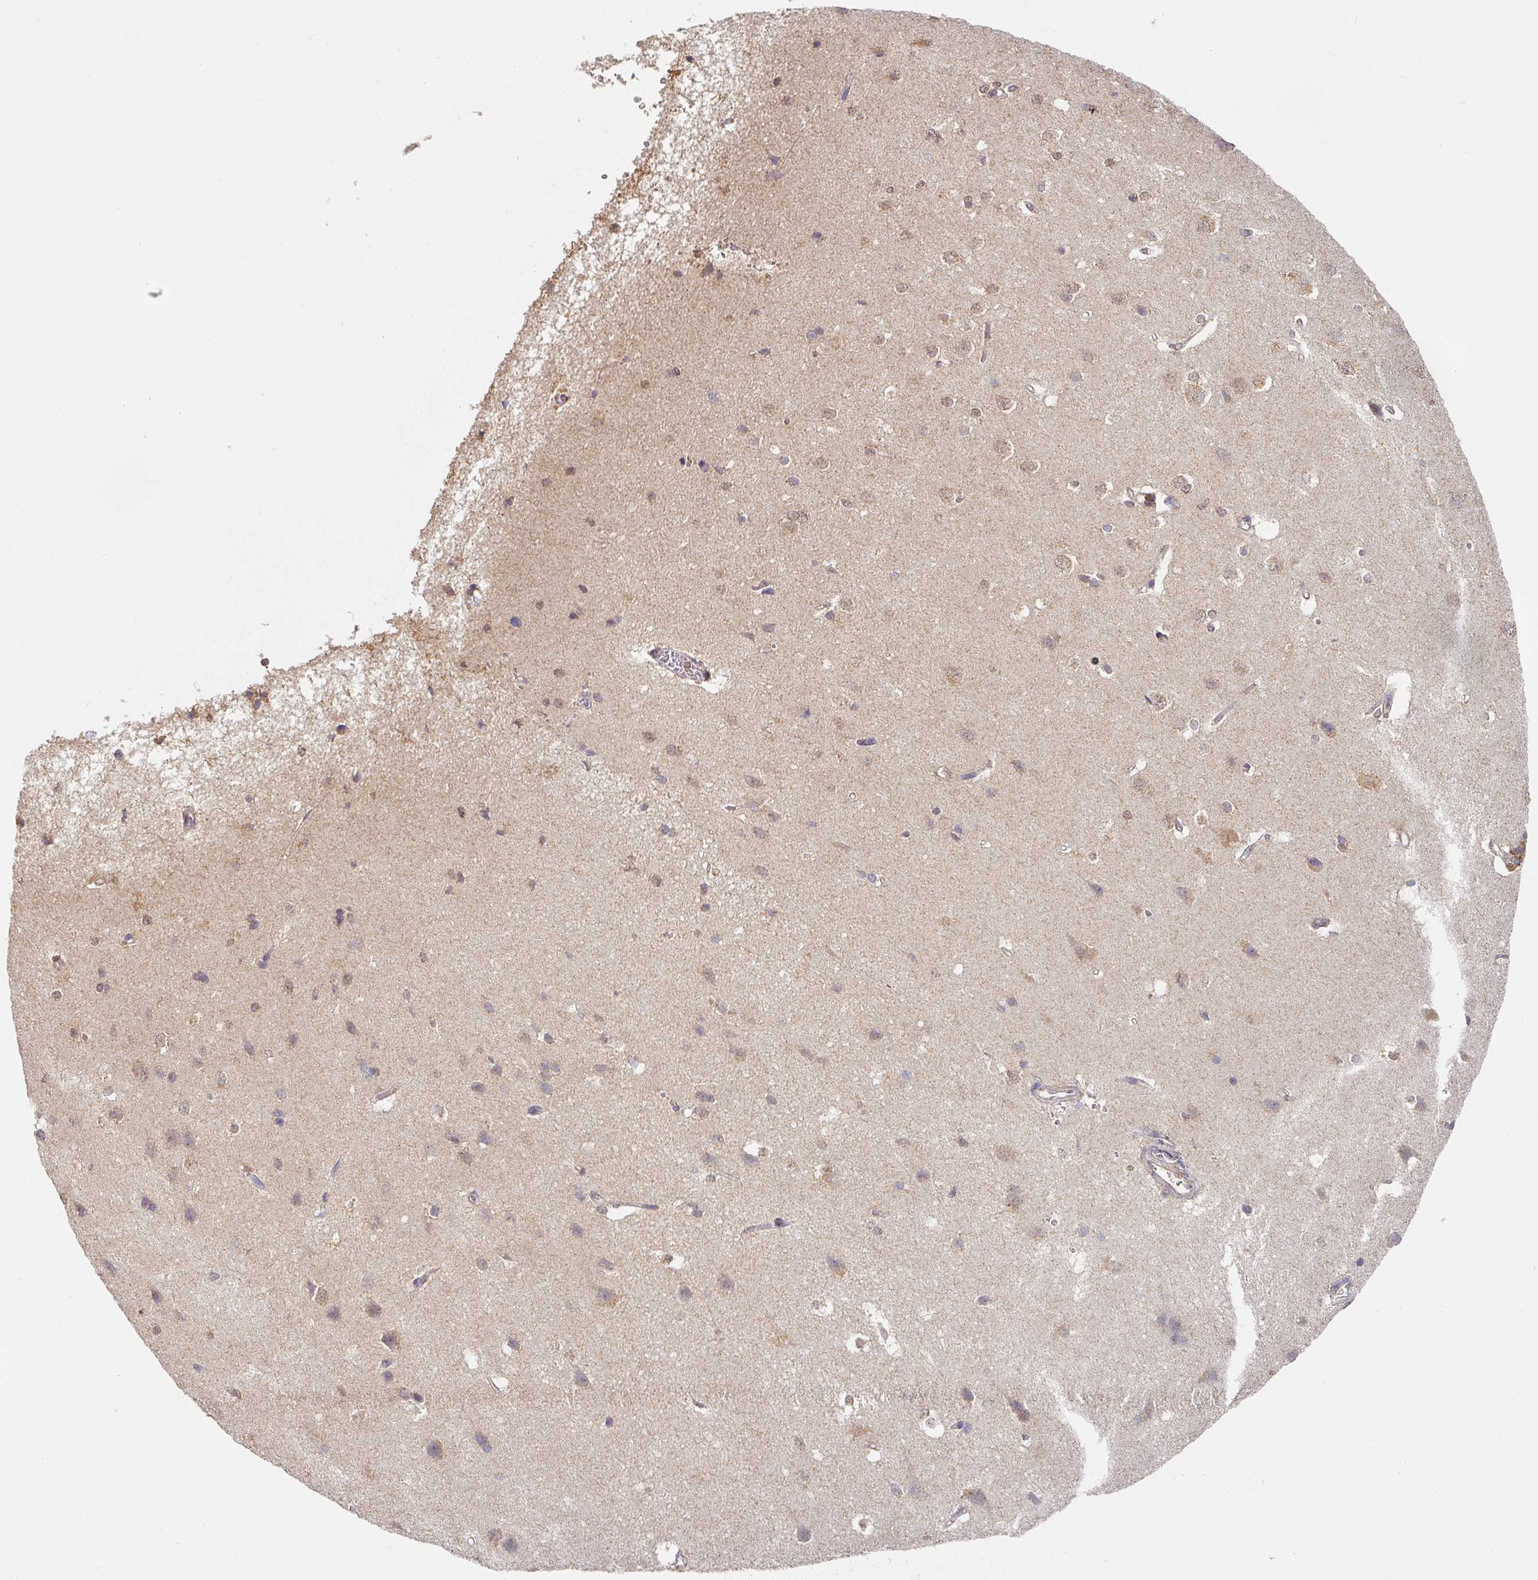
{"staining": {"intensity": "negative", "quantity": "none", "location": "none"}, "tissue": "cerebral cortex", "cell_type": "Endothelial cells", "image_type": "normal", "snomed": [{"axis": "morphology", "description": "Normal tissue, NOS"}, {"axis": "topography", "description": "Cerebral cortex"}], "caption": "IHC photomicrograph of benign cerebral cortex stained for a protein (brown), which reveals no expression in endothelial cells.", "gene": "EXTL3", "patient": {"sex": "male", "age": 37}}